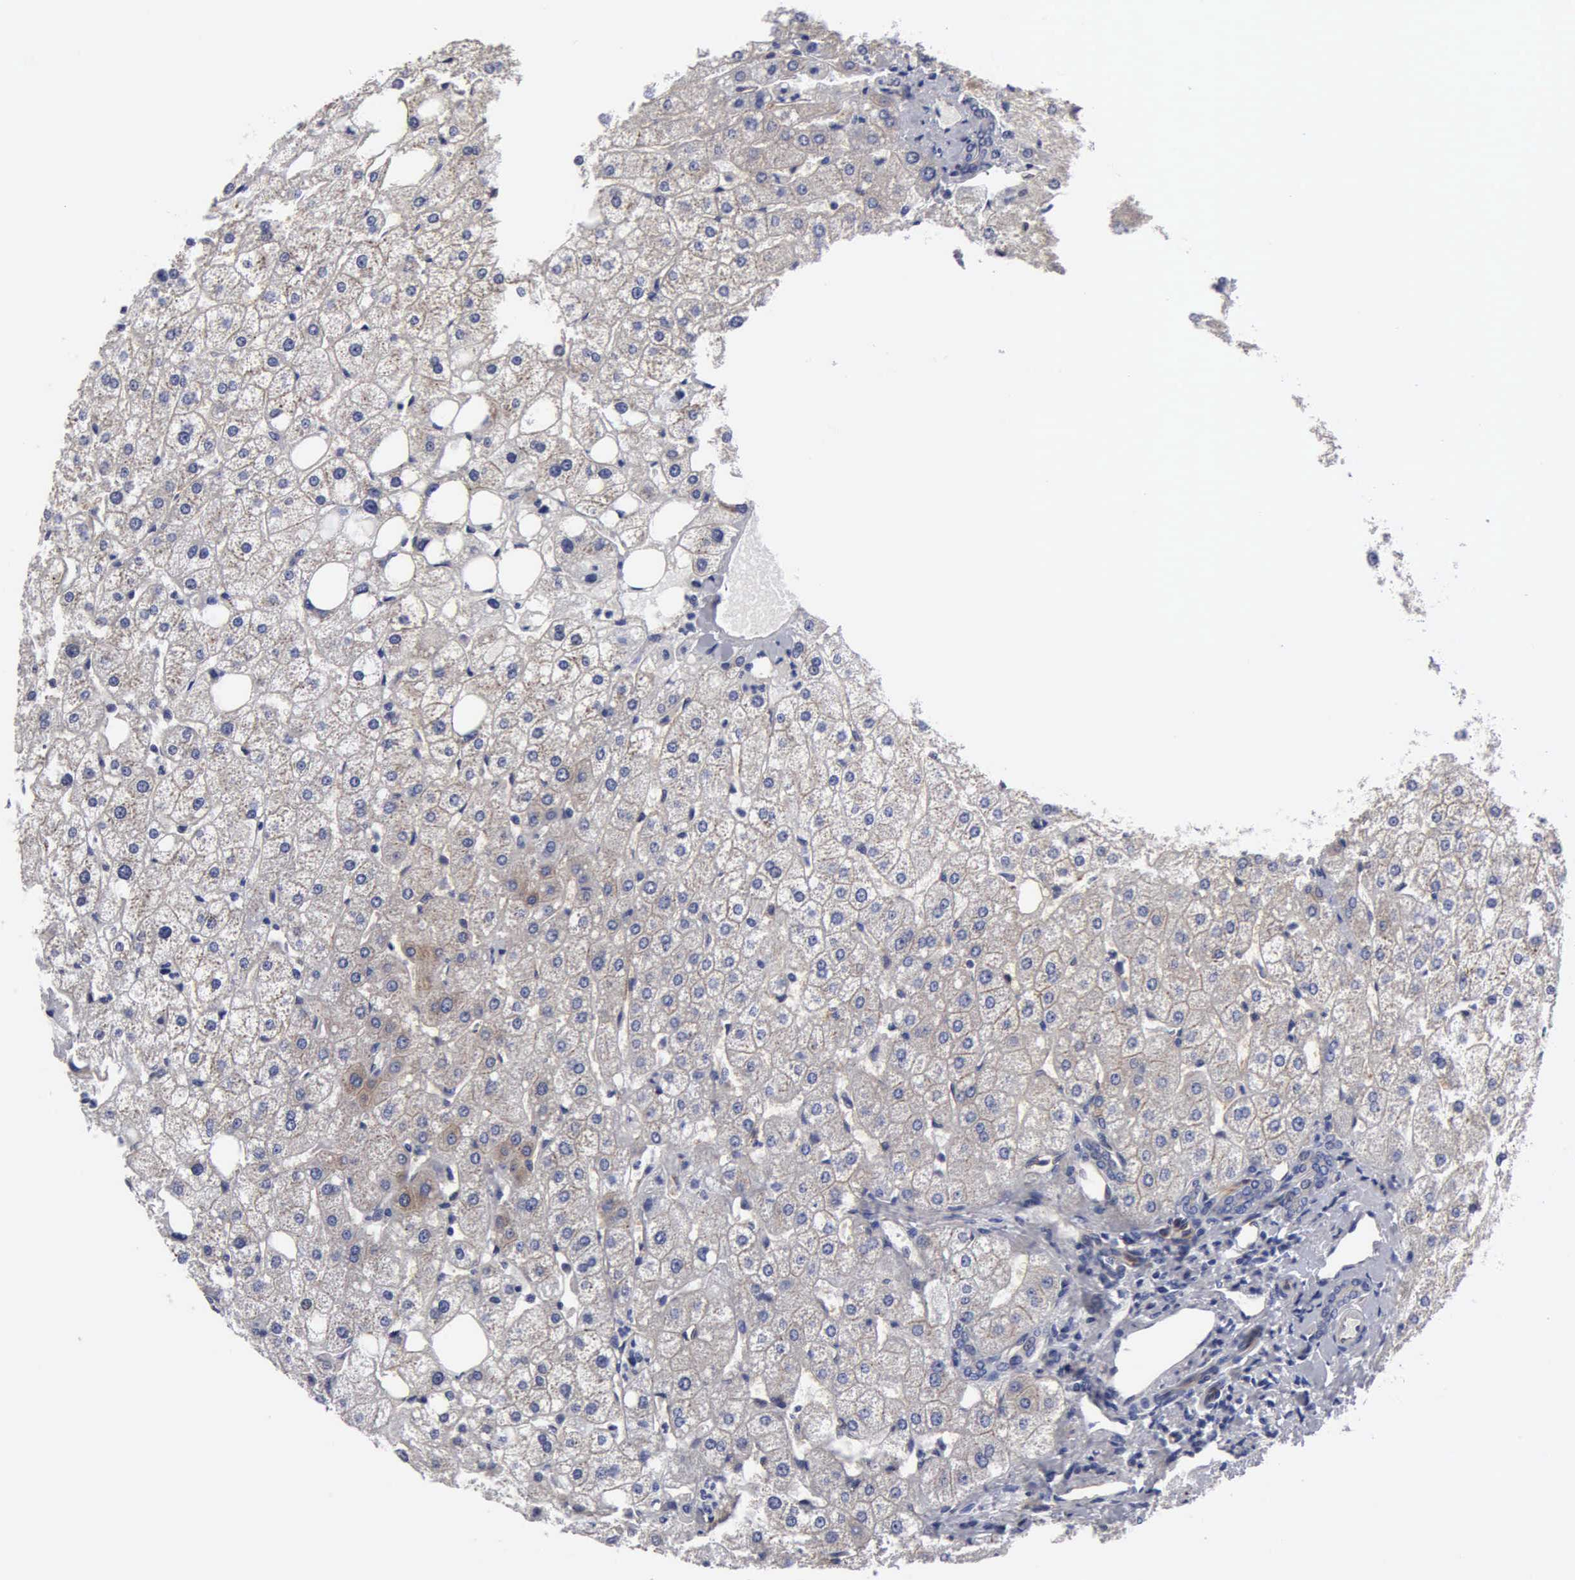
{"staining": {"intensity": "negative", "quantity": "none", "location": "none"}, "tissue": "liver", "cell_type": "Cholangiocytes", "image_type": "normal", "snomed": [{"axis": "morphology", "description": "Normal tissue, NOS"}, {"axis": "topography", "description": "Liver"}], "caption": "This is a photomicrograph of immunohistochemistry staining of benign liver, which shows no staining in cholangiocytes. The staining was performed using DAB (3,3'-diaminobenzidine) to visualize the protein expression in brown, while the nuclei were stained in blue with hematoxylin (Magnification: 20x).", "gene": "RDX", "patient": {"sex": "male", "age": 35}}